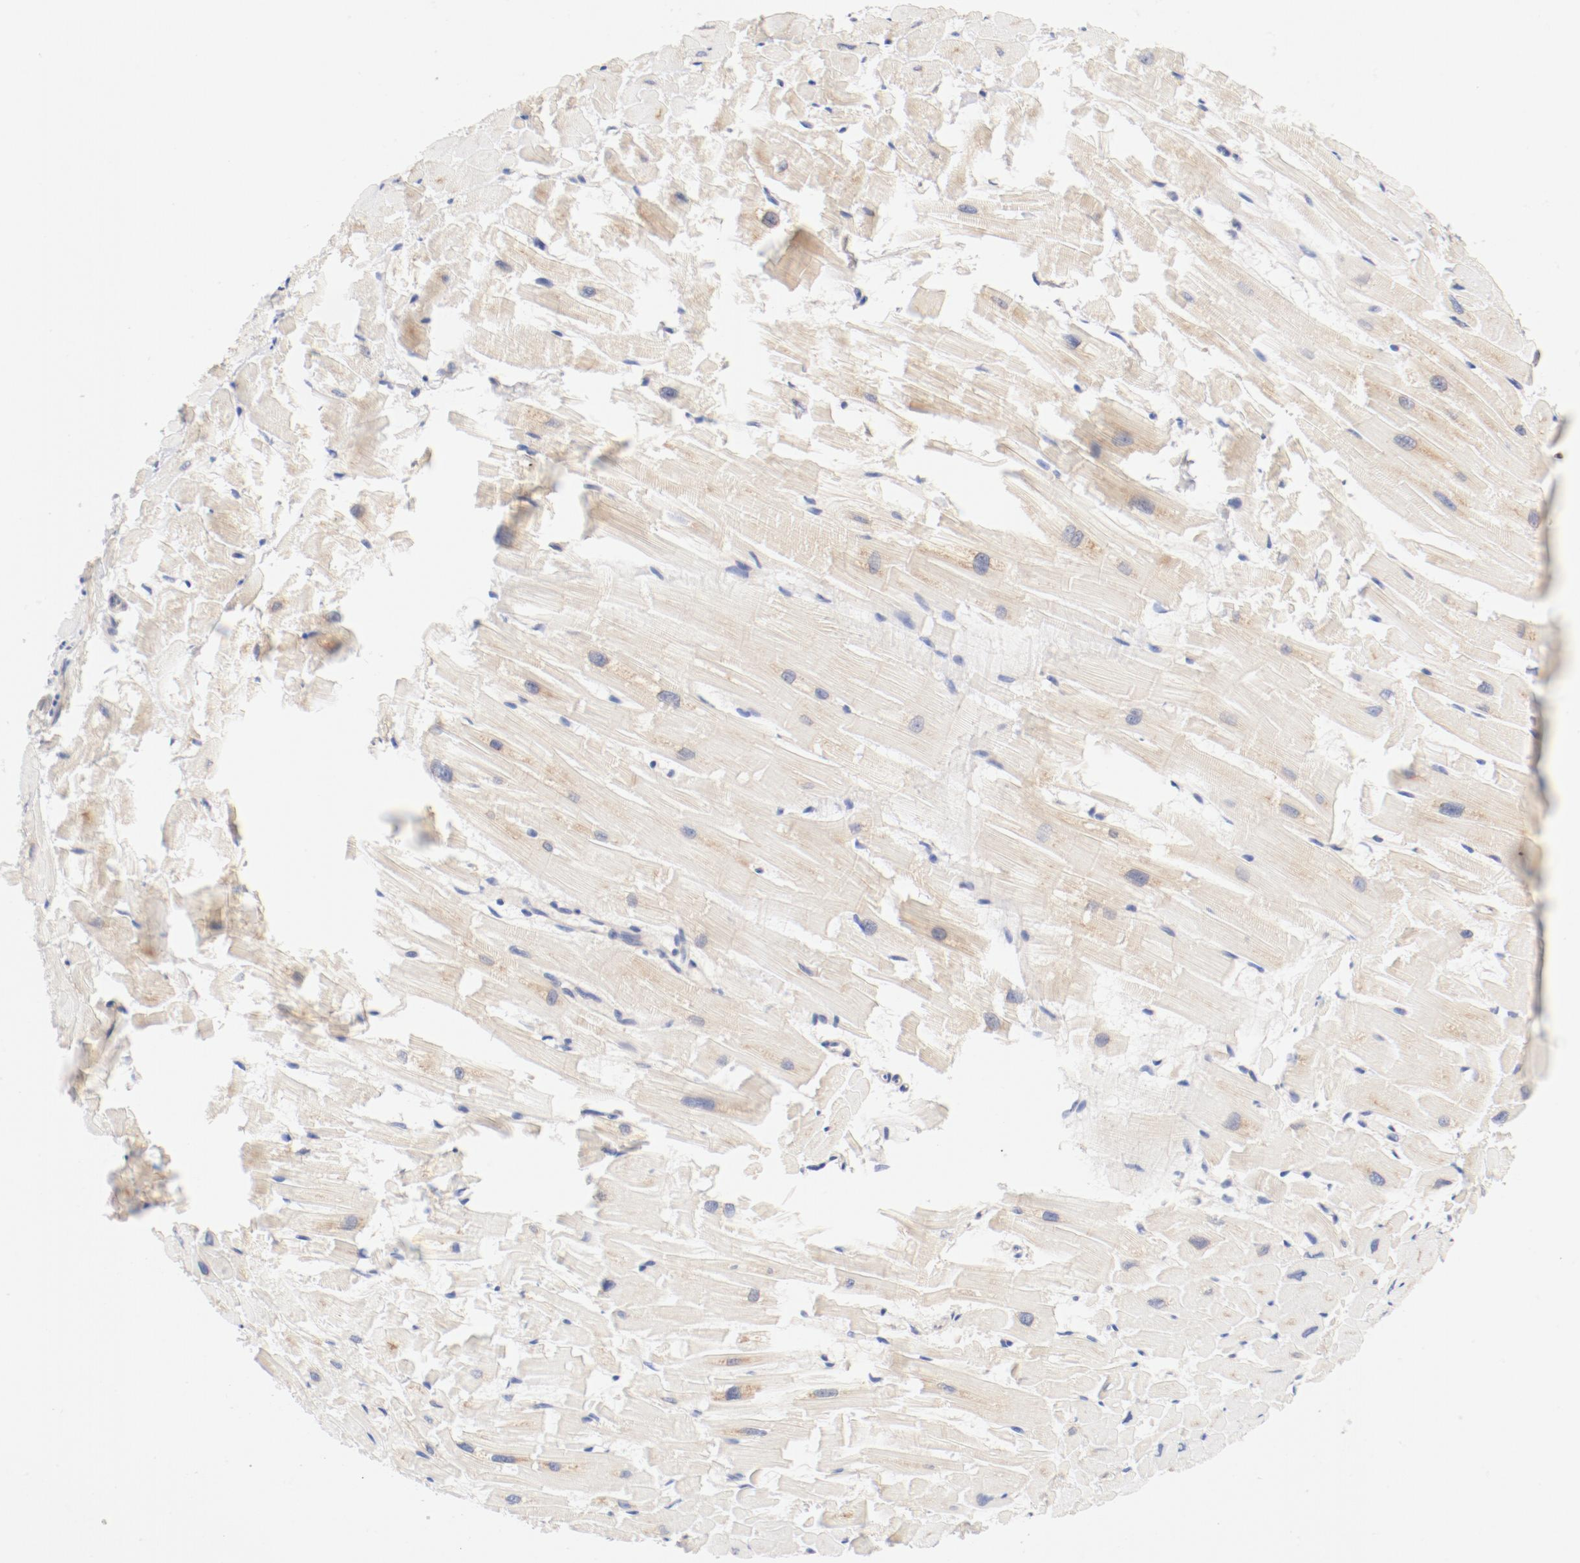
{"staining": {"intensity": "weak", "quantity": ">75%", "location": "cytoplasmic/membranous"}, "tissue": "heart muscle", "cell_type": "Cardiomyocytes", "image_type": "normal", "snomed": [{"axis": "morphology", "description": "Normal tissue, NOS"}, {"axis": "topography", "description": "Heart"}], "caption": "Benign heart muscle shows weak cytoplasmic/membranous positivity in approximately >75% of cardiomyocytes.", "gene": "DYNC1H1", "patient": {"sex": "female", "age": 19}}